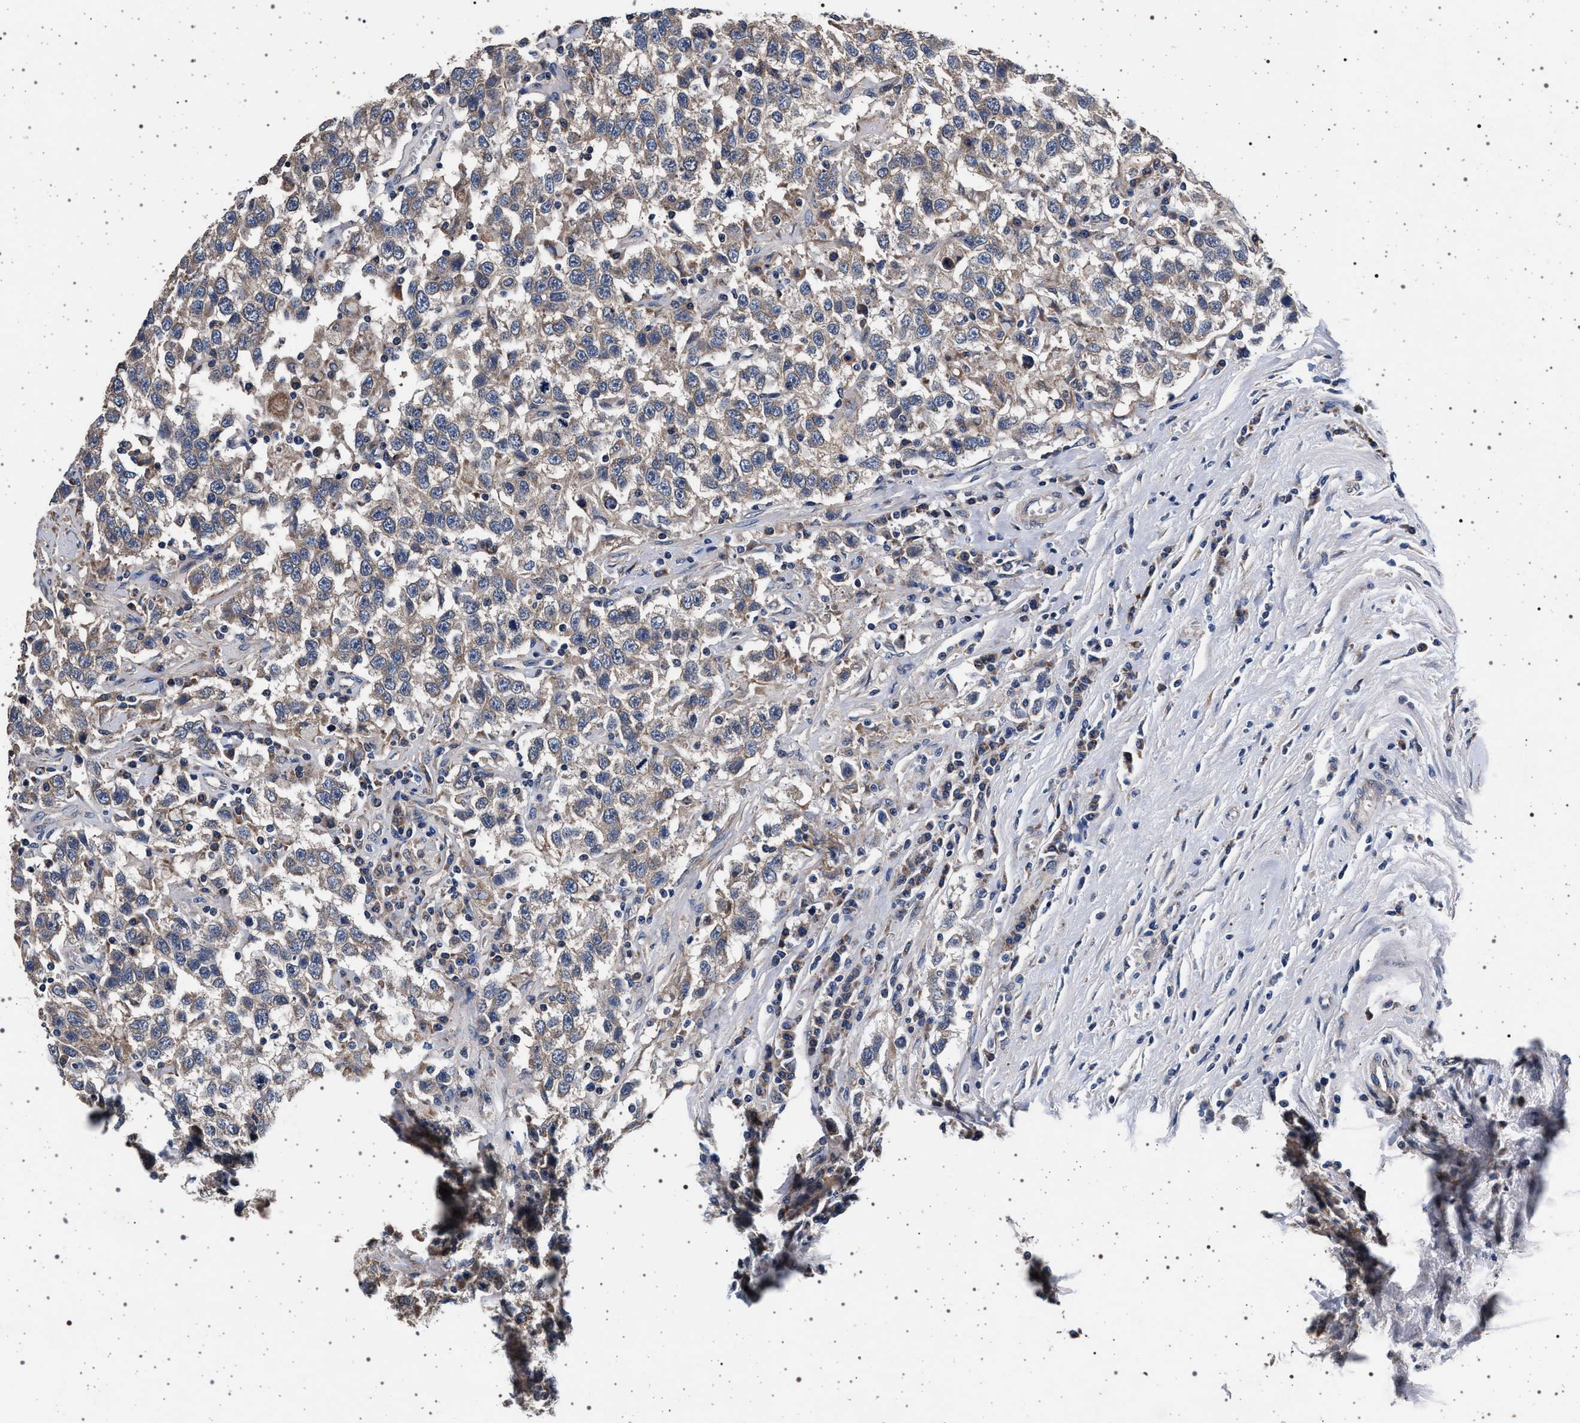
{"staining": {"intensity": "weak", "quantity": "<25%", "location": "cytoplasmic/membranous"}, "tissue": "testis cancer", "cell_type": "Tumor cells", "image_type": "cancer", "snomed": [{"axis": "morphology", "description": "Seminoma, NOS"}, {"axis": "topography", "description": "Testis"}], "caption": "High power microscopy micrograph of an immunohistochemistry image of testis cancer, revealing no significant positivity in tumor cells.", "gene": "MAP3K2", "patient": {"sex": "male", "age": 41}}